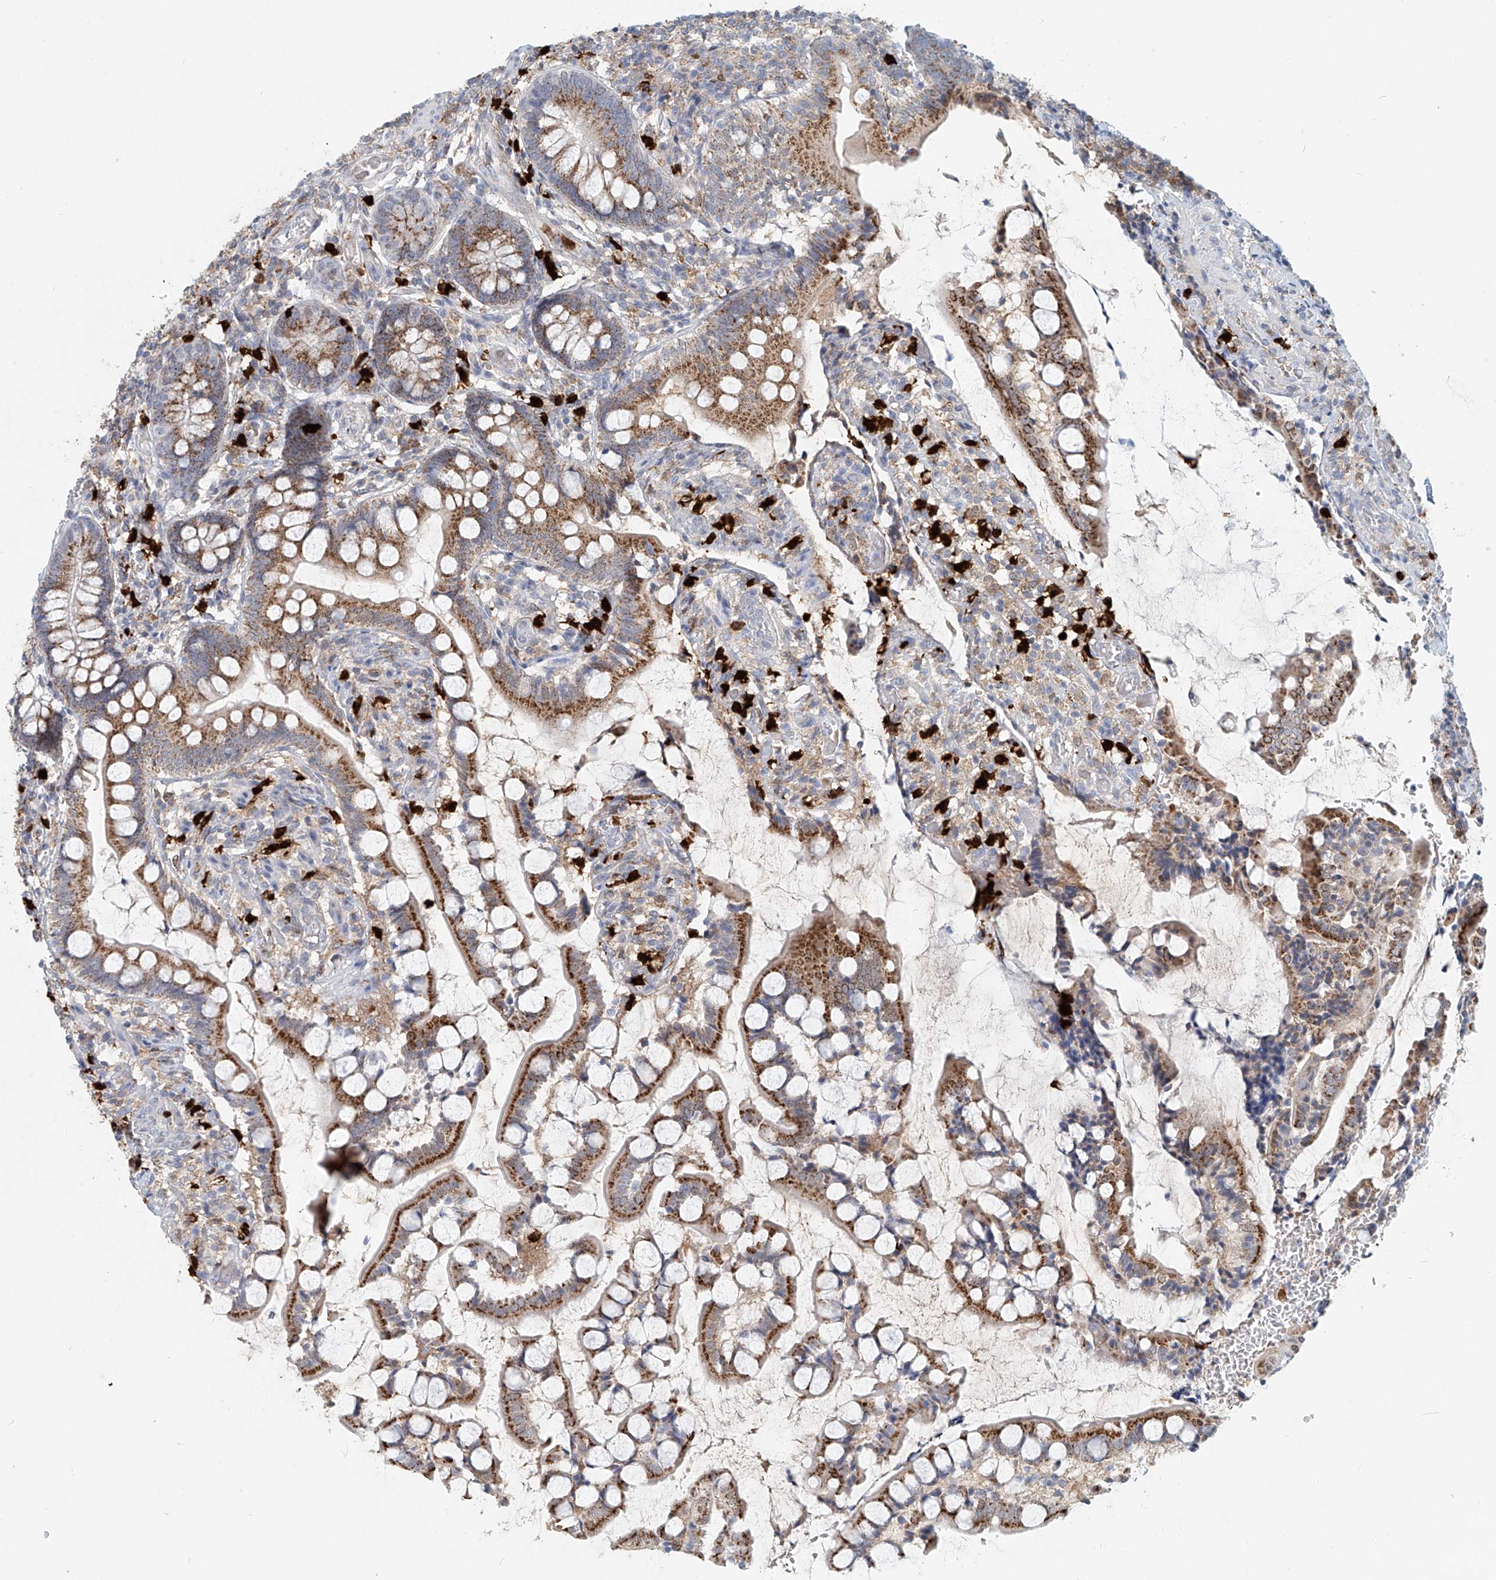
{"staining": {"intensity": "strong", "quantity": ">75%", "location": "cytoplasmic/membranous"}, "tissue": "small intestine", "cell_type": "Glandular cells", "image_type": "normal", "snomed": [{"axis": "morphology", "description": "Normal tissue, NOS"}, {"axis": "topography", "description": "Small intestine"}], "caption": "IHC image of normal human small intestine stained for a protein (brown), which exhibits high levels of strong cytoplasmic/membranous staining in approximately >75% of glandular cells.", "gene": "PTPRA", "patient": {"sex": "male", "age": 52}}